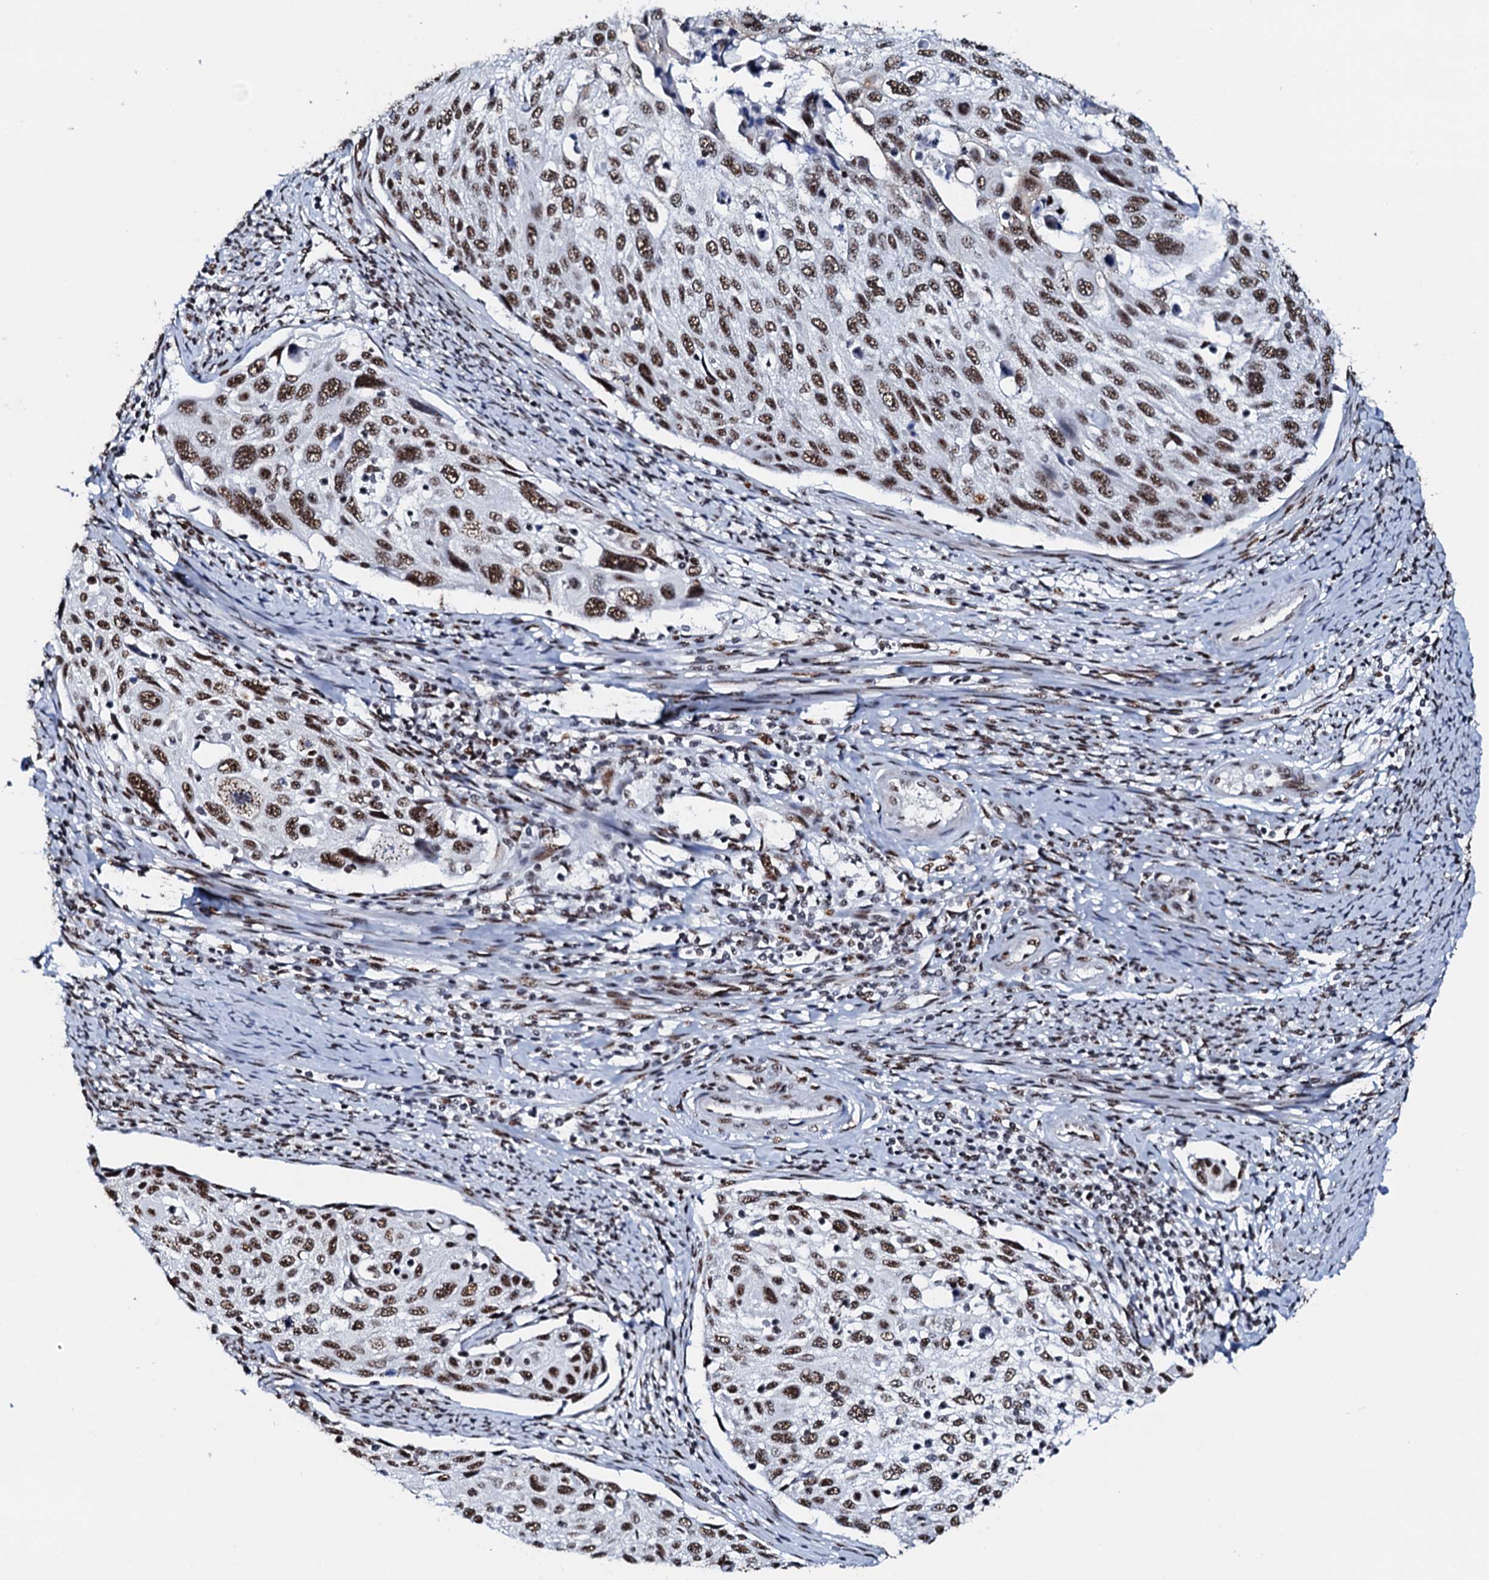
{"staining": {"intensity": "strong", "quantity": ">75%", "location": "nuclear"}, "tissue": "cervical cancer", "cell_type": "Tumor cells", "image_type": "cancer", "snomed": [{"axis": "morphology", "description": "Squamous cell carcinoma, NOS"}, {"axis": "topography", "description": "Cervix"}], "caption": "IHC of squamous cell carcinoma (cervical) reveals high levels of strong nuclear positivity in about >75% of tumor cells.", "gene": "NKAPD1", "patient": {"sex": "female", "age": 70}}